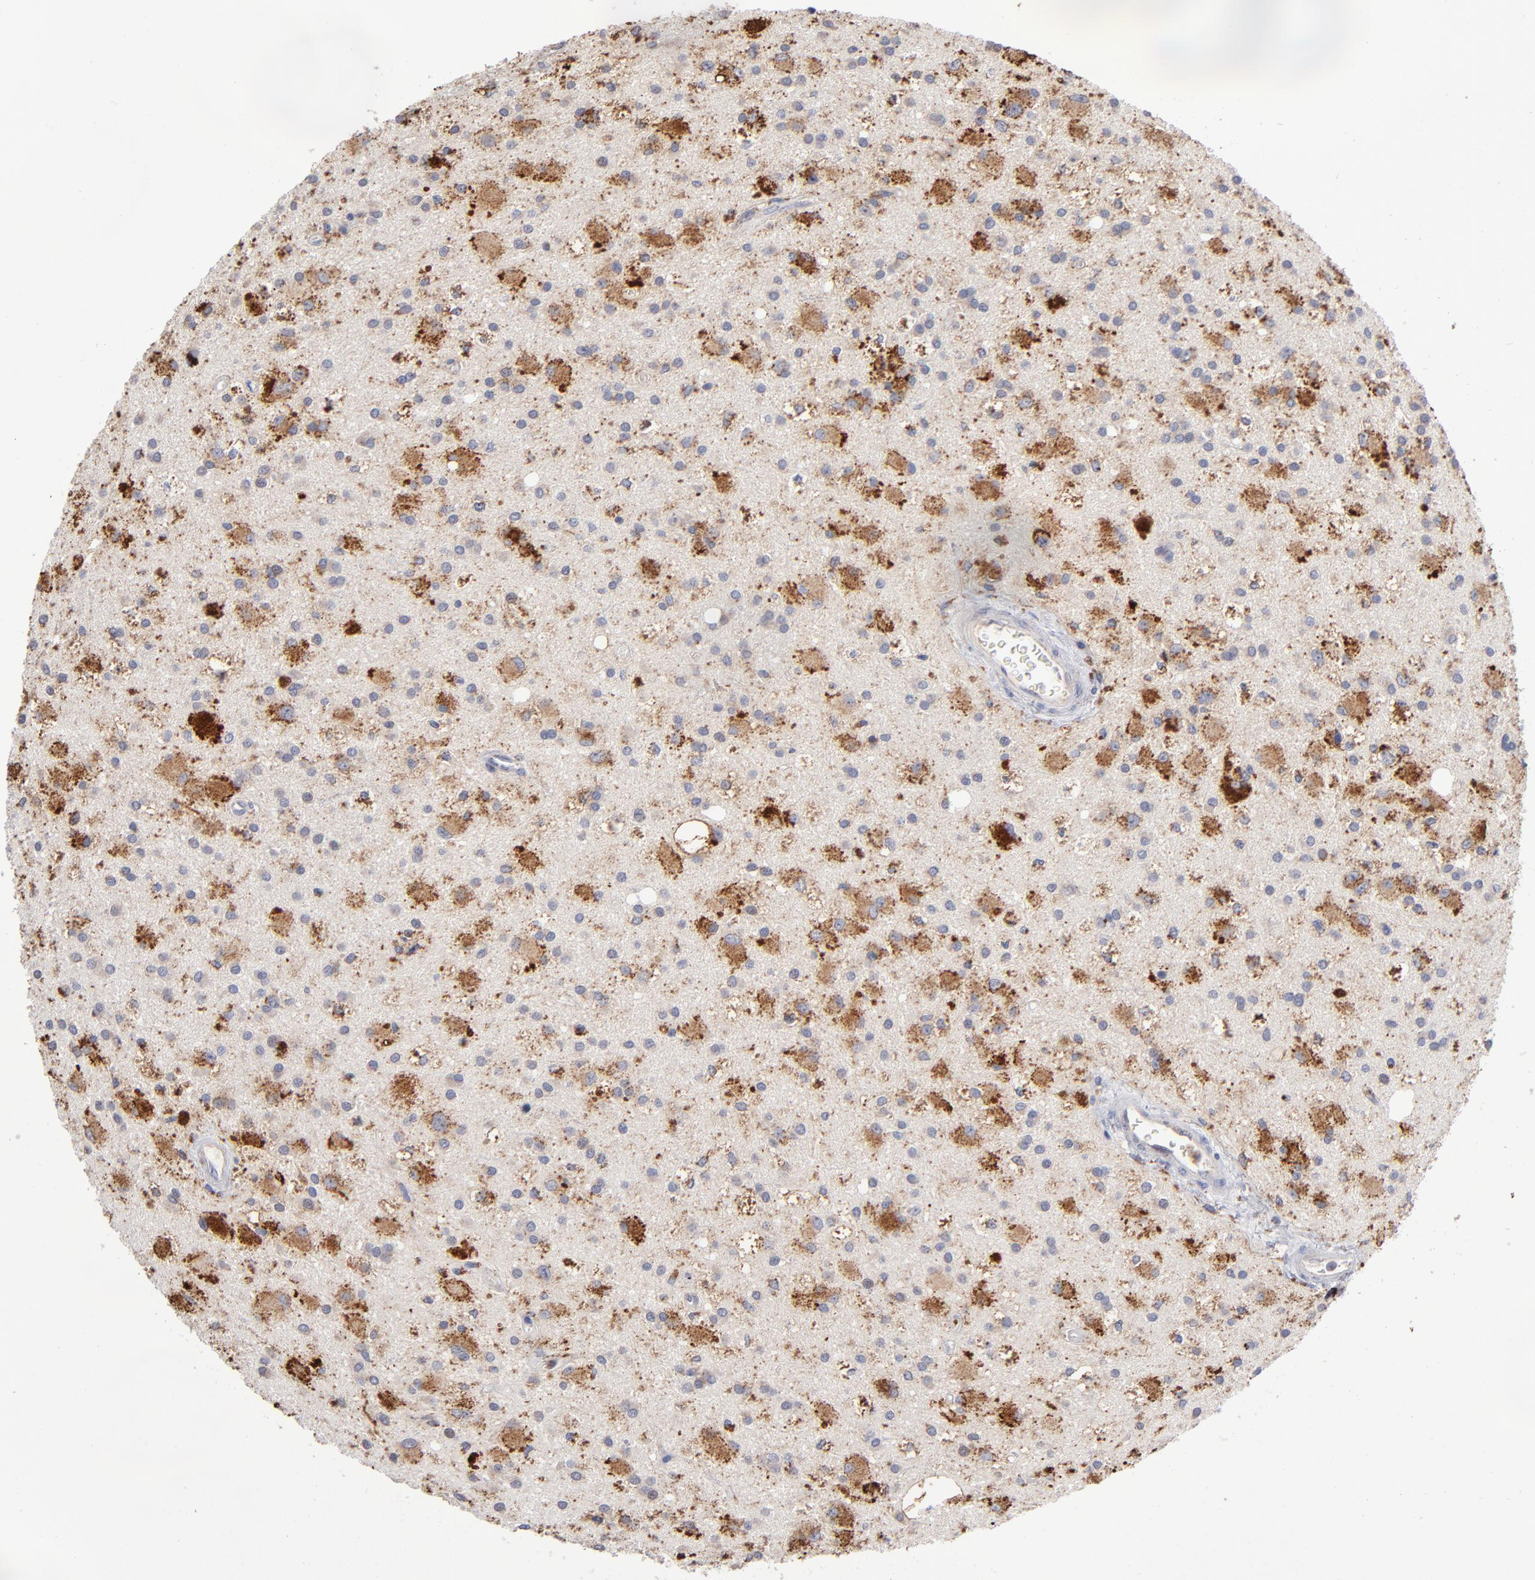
{"staining": {"intensity": "moderate", "quantity": "25%-75%", "location": "cytoplasmic/membranous"}, "tissue": "glioma", "cell_type": "Tumor cells", "image_type": "cancer", "snomed": [{"axis": "morphology", "description": "Glioma, malignant, Low grade"}, {"axis": "topography", "description": "Brain"}], "caption": "A high-resolution micrograph shows immunohistochemistry staining of glioma, which reveals moderate cytoplasmic/membranous expression in approximately 25%-75% of tumor cells.", "gene": "RRAGB", "patient": {"sex": "male", "age": 58}}